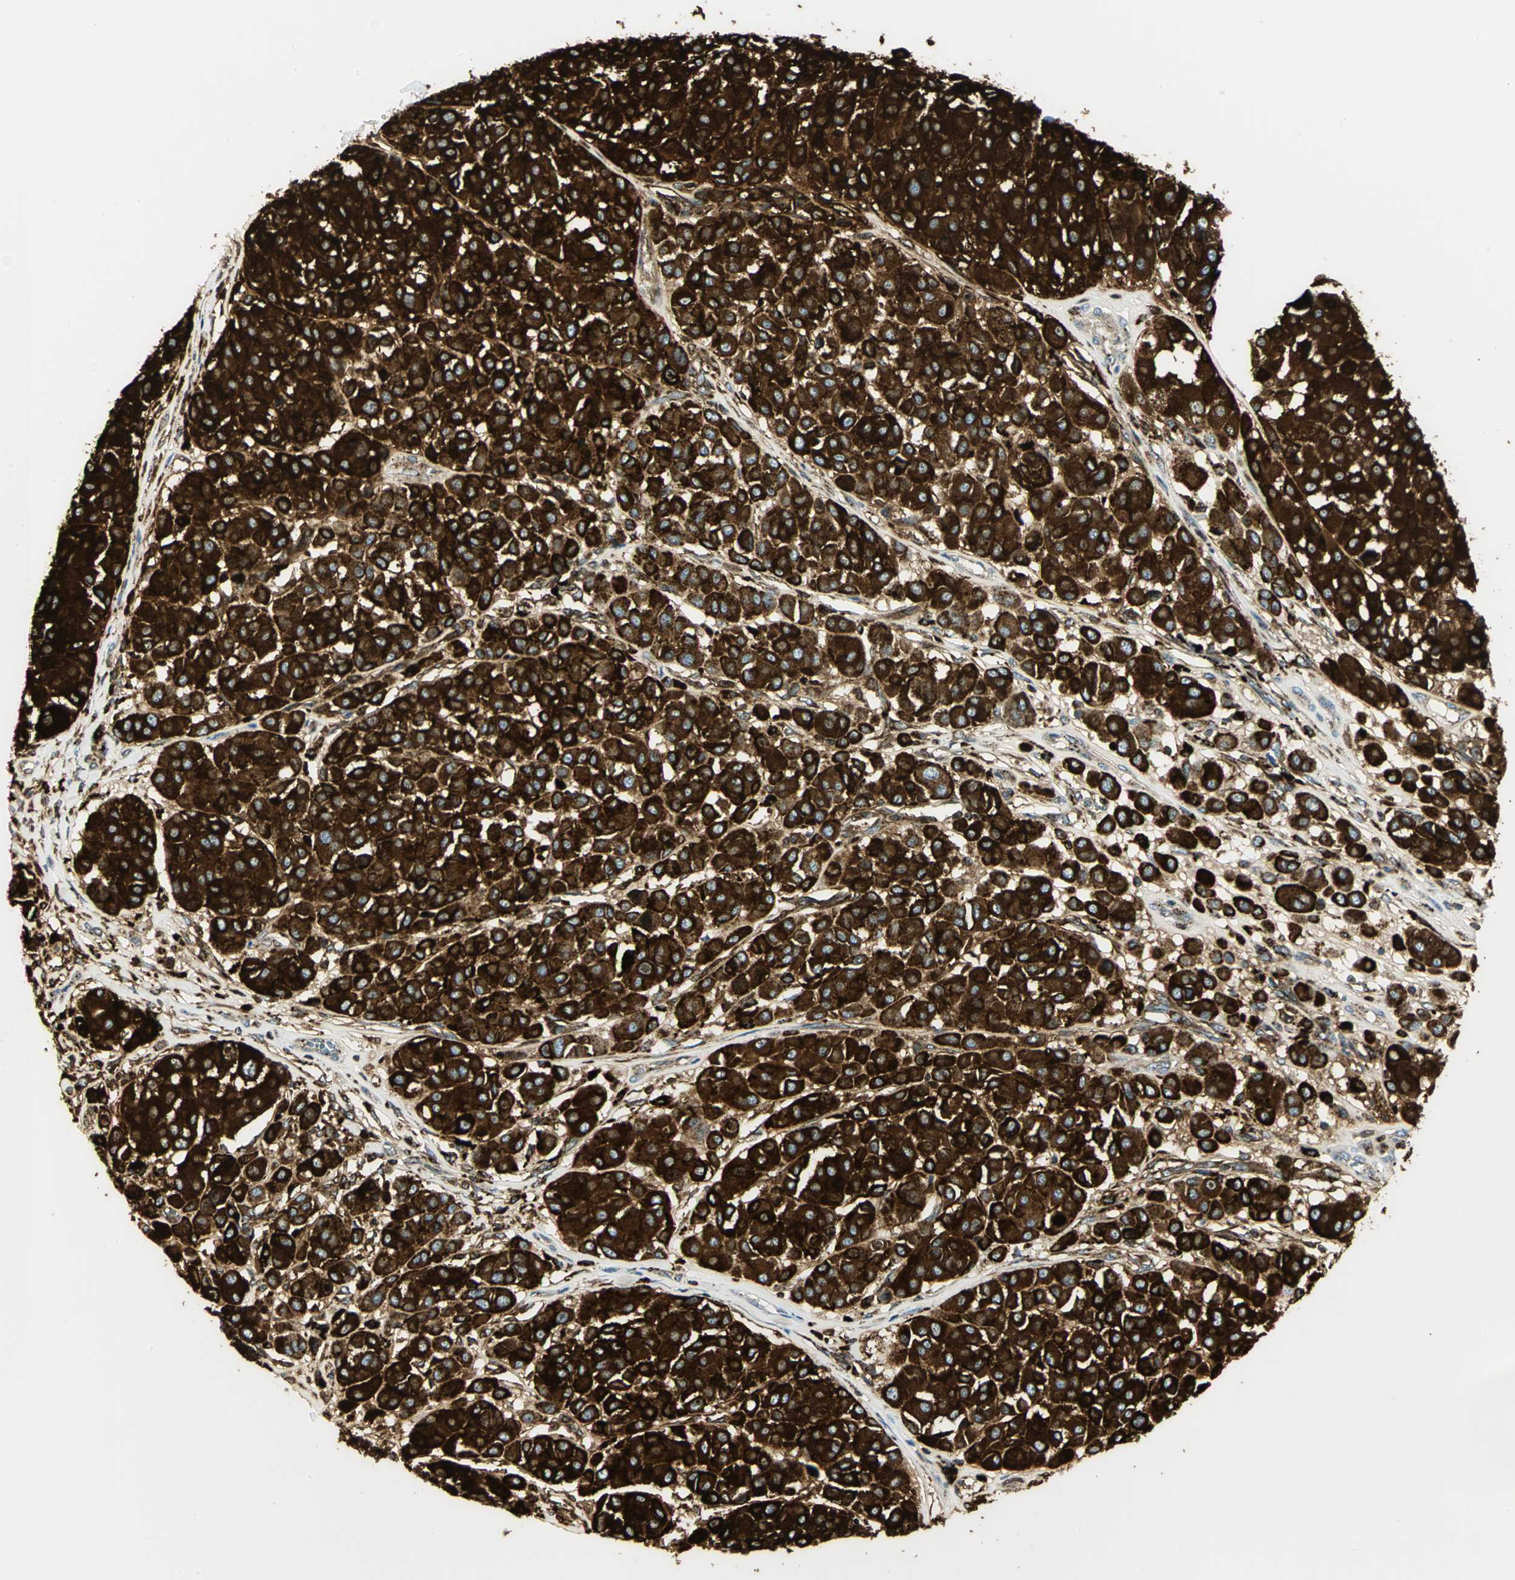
{"staining": {"intensity": "strong", "quantity": ">75%", "location": "cytoplasmic/membranous"}, "tissue": "melanoma", "cell_type": "Tumor cells", "image_type": "cancer", "snomed": [{"axis": "morphology", "description": "Malignant melanoma, Metastatic site"}, {"axis": "topography", "description": "Soft tissue"}], "caption": "Immunohistochemical staining of melanoma shows high levels of strong cytoplasmic/membranous protein staining in approximately >75% of tumor cells.", "gene": "ARSA", "patient": {"sex": "male", "age": 41}}